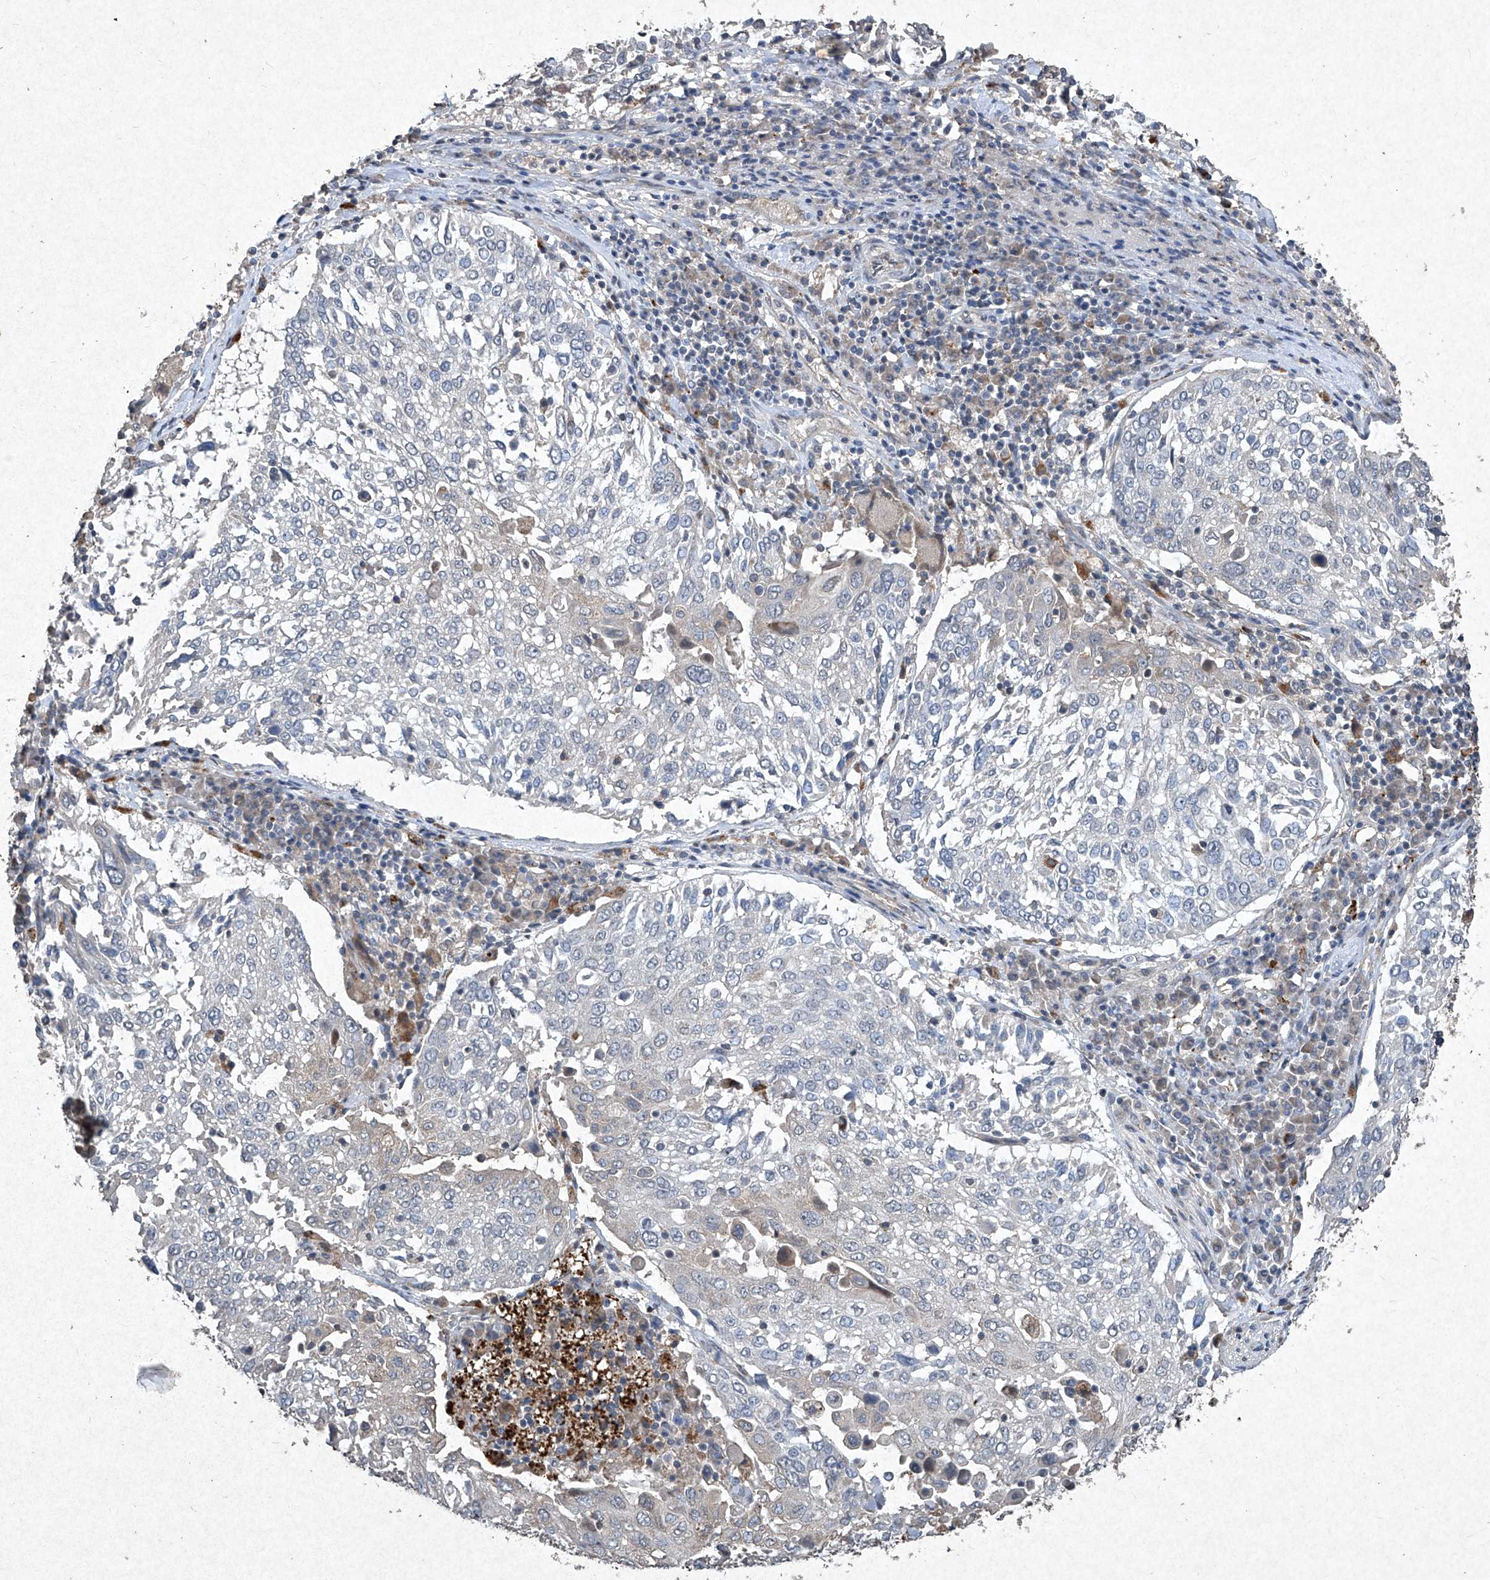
{"staining": {"intensity": "negative", "quantity": "none", "location": "none"}, "tissue": "lung cancer", "cell_type": "Tumor cells", "image_type": "cancer", "snomed": [{"axis": "morphology", "description": "Squamous cell carcinoma, NOS"}, {"axis": "topography", "description": "Lung"}], "caption": "An immunohistochemistry histopathology image of lung squamous cell carcinoma is shown. There is no staining in tumor cells of lung squamous cell carcinoma.", "gene": "MED16", "patient": {"sex": "male", "age": 65}}